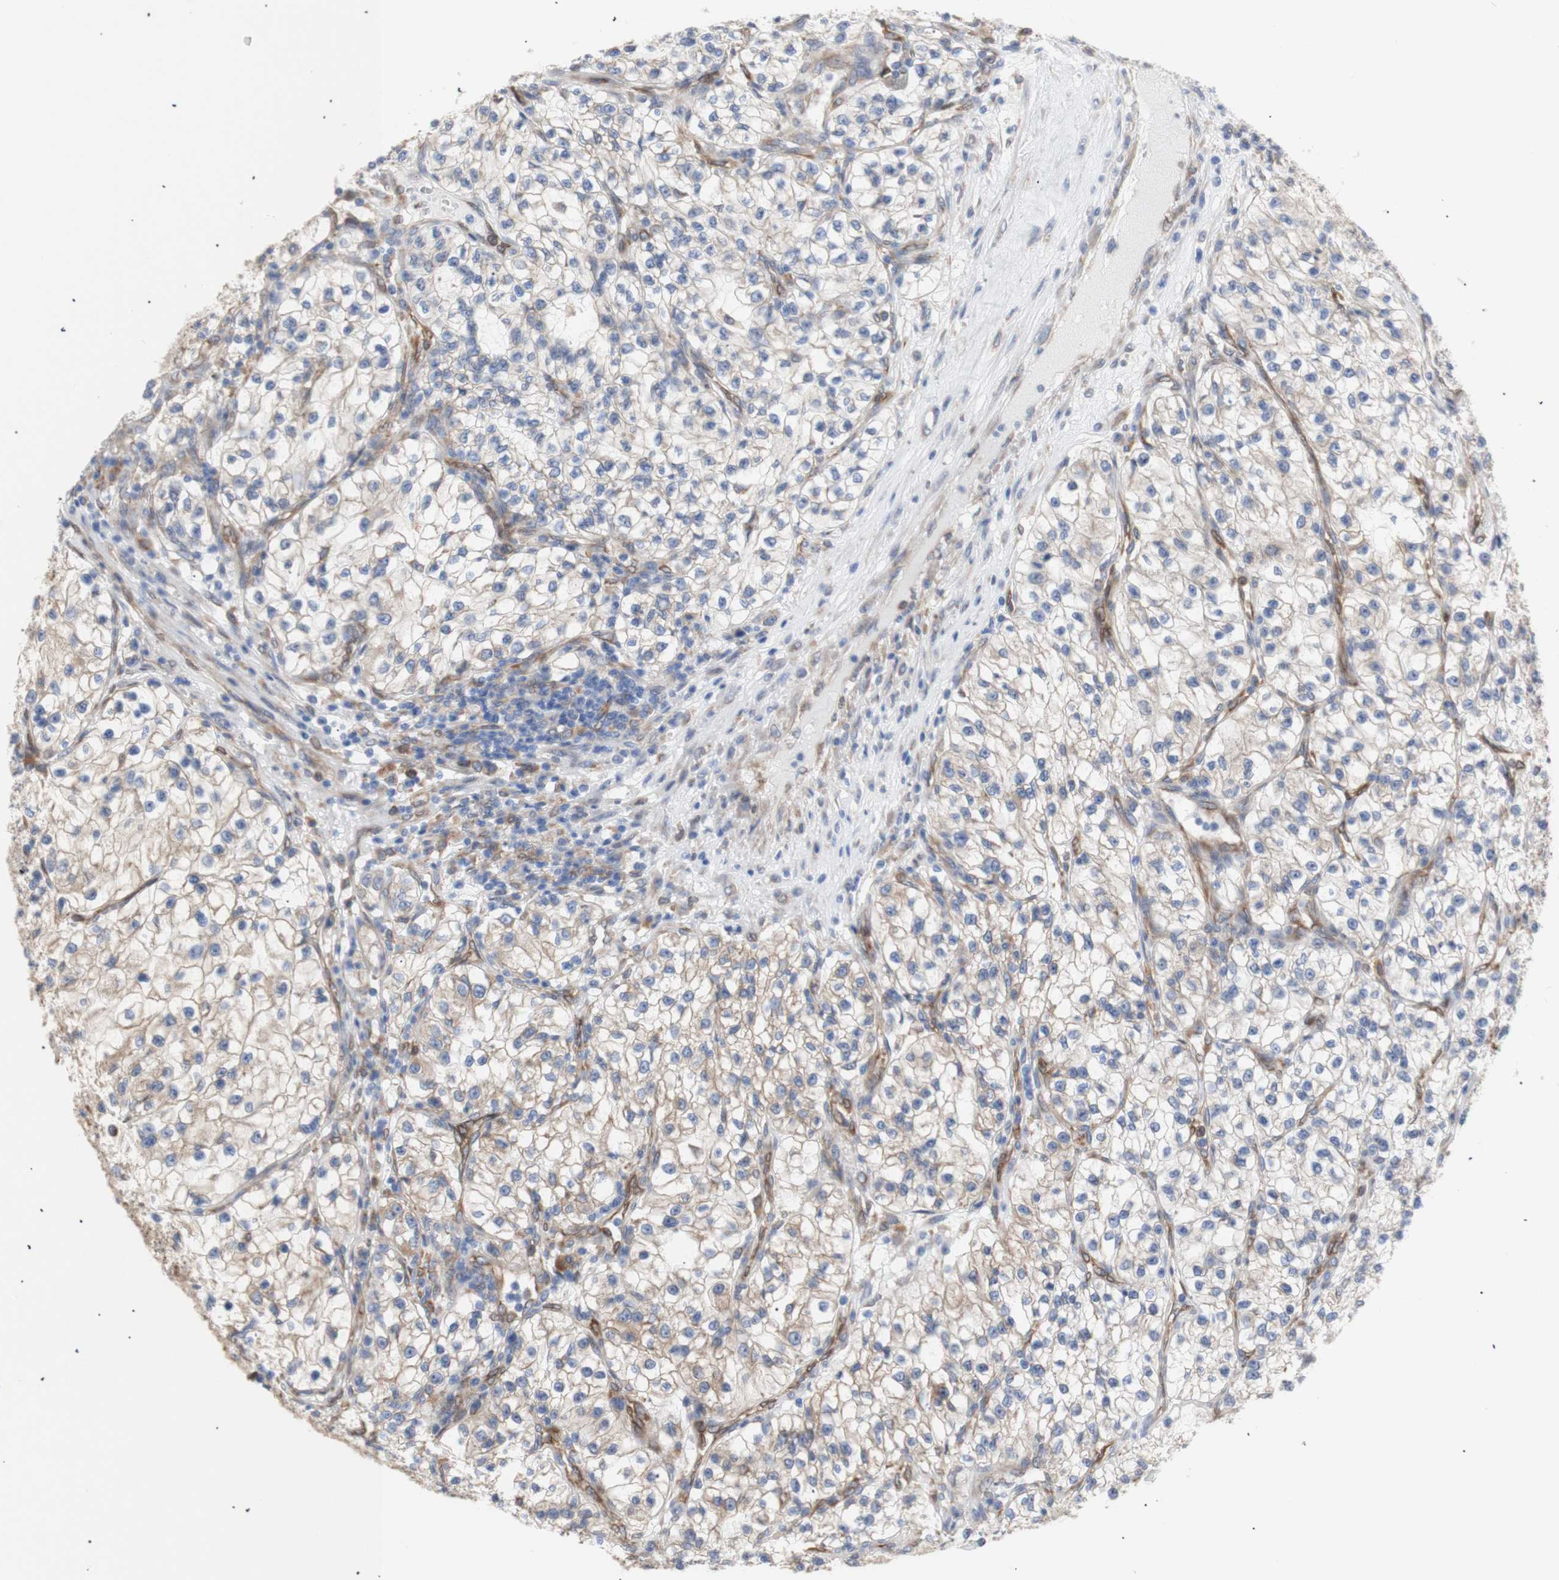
{"staining": {"intensity": "moderate", "quantity": "<25%", "location": "cytoplasmic/membranous"}, "tissue": "renal cancer", "cell_type": "Tumor cells", "image_type": "cancer", "snomed": [{"axis": "morphology", "description": "Adenocarcinoma, NOS"}, {"axis": "topography", "description": "Kidney"}], "caption": "A low amount of moderate cytoplasmic/membranous staining is identified in about <25% of tumor cells in renal cancer tissue.", "gene": "ERLIN1", "patient": {"sex": "female", "age": 57}}